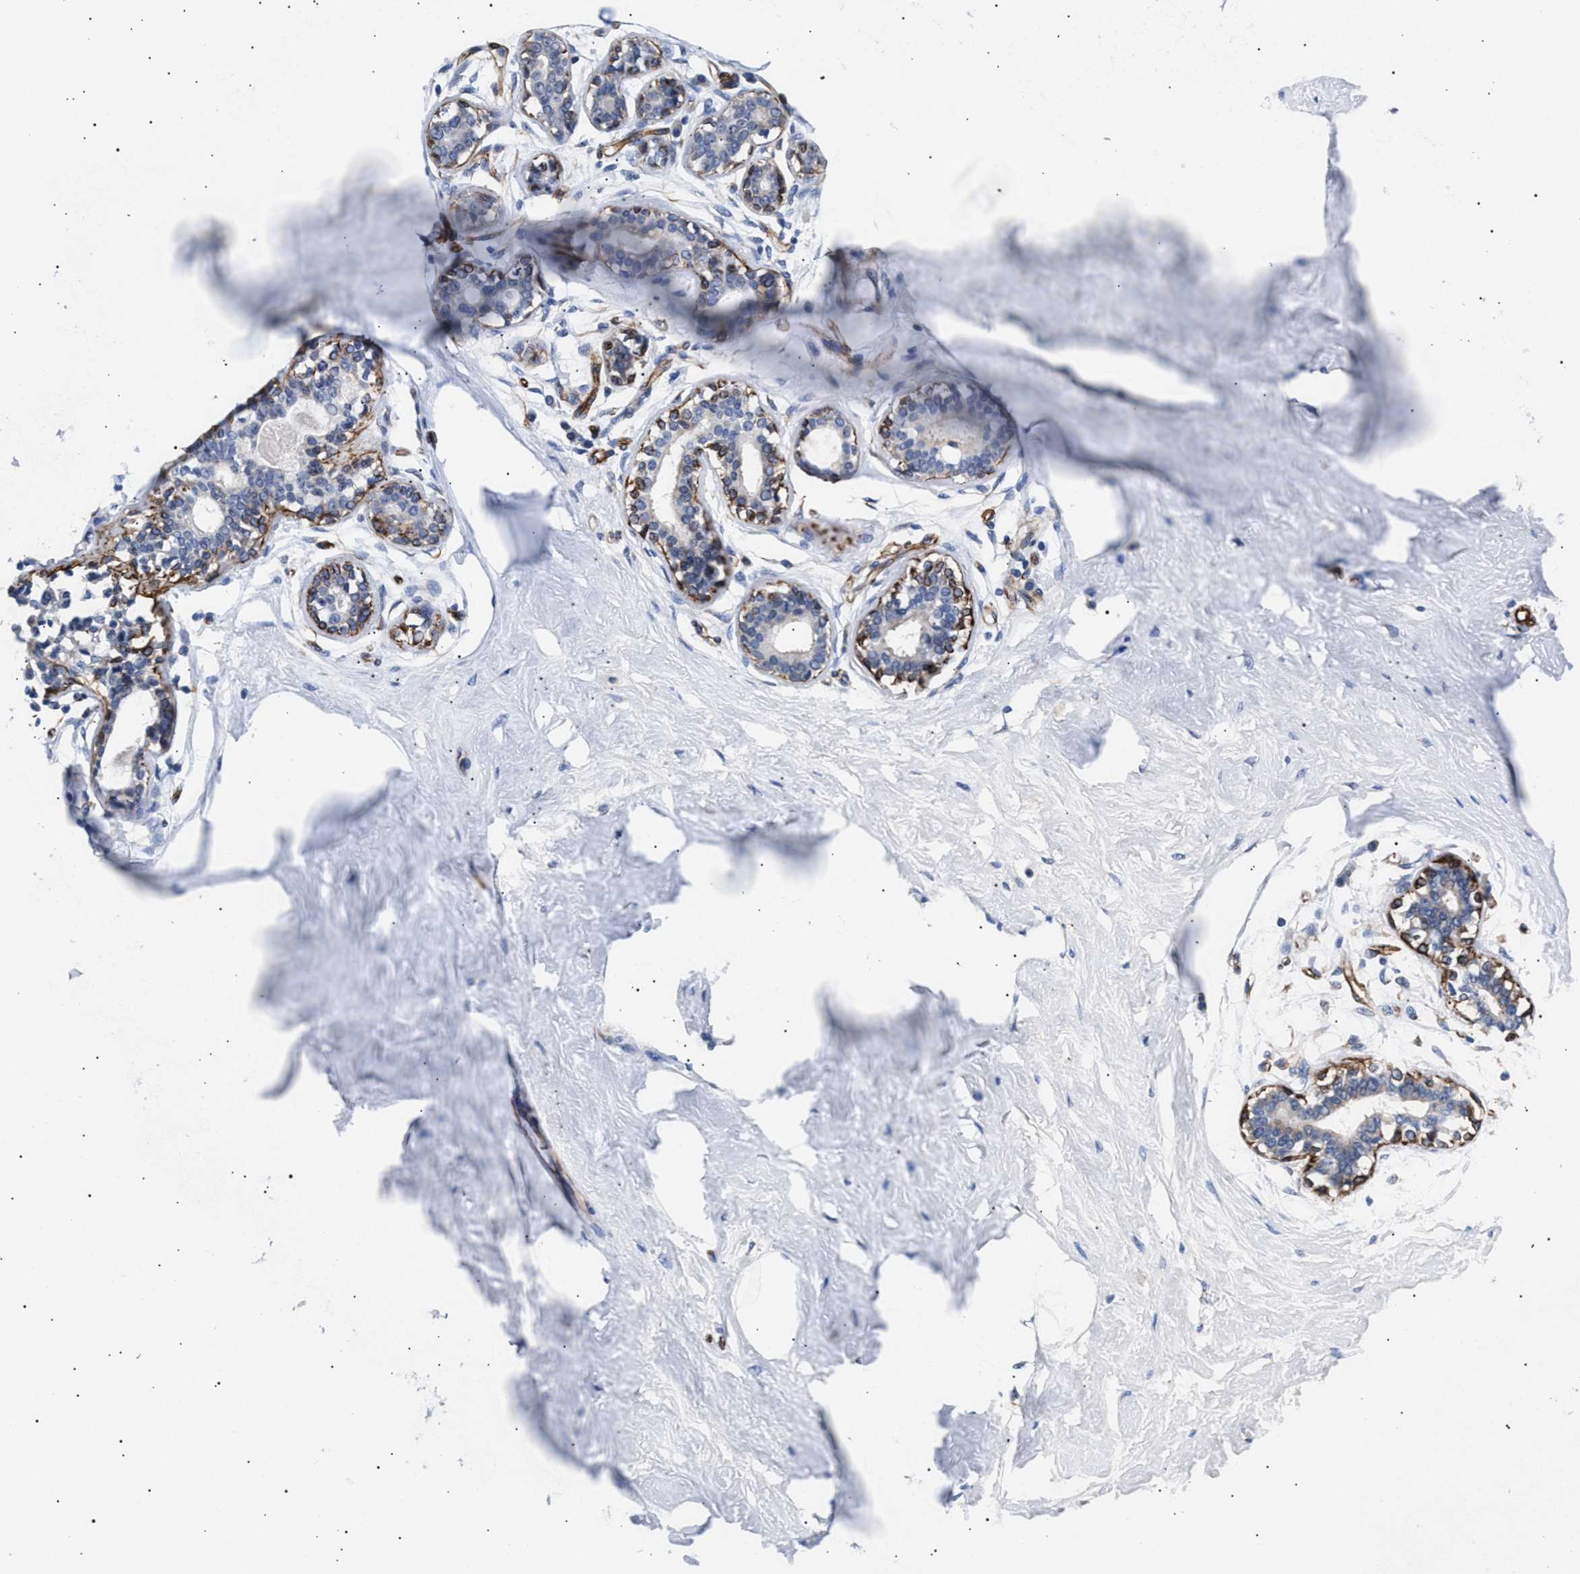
{"staining": {"intensity": "negative", "quantity": "none", "location": "none"}, "tissue": "breast", "cell_type": "Glandular cells", "image_type": "normal", "snomed": [{"axis": "morphology", "description": "Normal tissue, NOS"}, {"axis": "topography", "description": "Breast"}], "caption": "DAB immunohistochemical staining of benign human breast shows no significant expression in glandular cells.", "gene": "OLFML2A", "patient": {"sex": "female", "age": 23}}